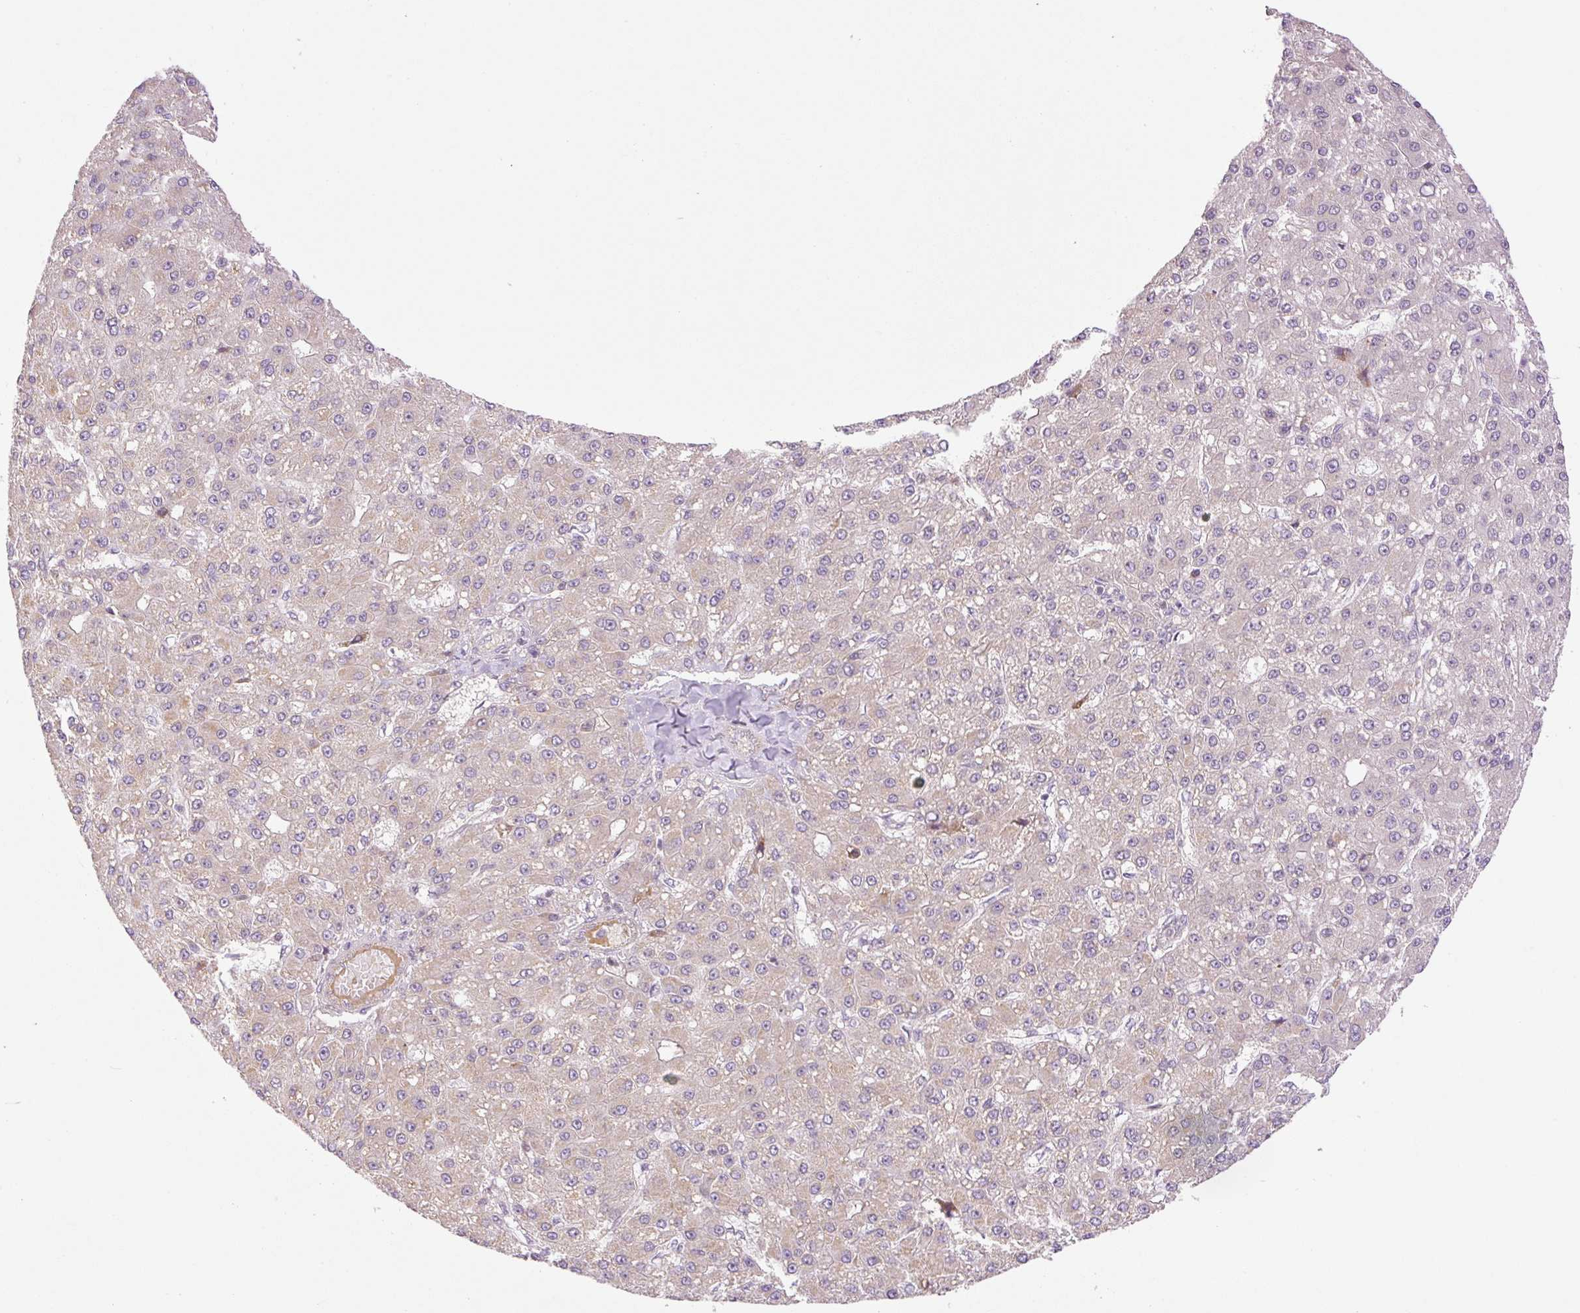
{"staining": {"intensity": "weak", "quantity": "25%-75%", "location": "cytoplasmic/membranous"}, "tissue": "liver cancer", "cell_type": "Tumor cells", "image_type": "cancer", "snomed": [{"axis": "morphology", "description": "Carcinoma, Hepatocellular, NOS"}, {"axis": "topography", "description": "Liver"}], "caption": "The micrograph exhibits a brown stain indicating the presence of a protein in the cytoplasmic/membranous of tumor cells in liver cancer. Using DAB (3,3'-diaminobenzidine) (brown) and hematoxylin (blue) stains, captured at high magnification using brightfield microscopy.", "gene": "ZNF394", "patient": {"sex": "male", "age": 67}}